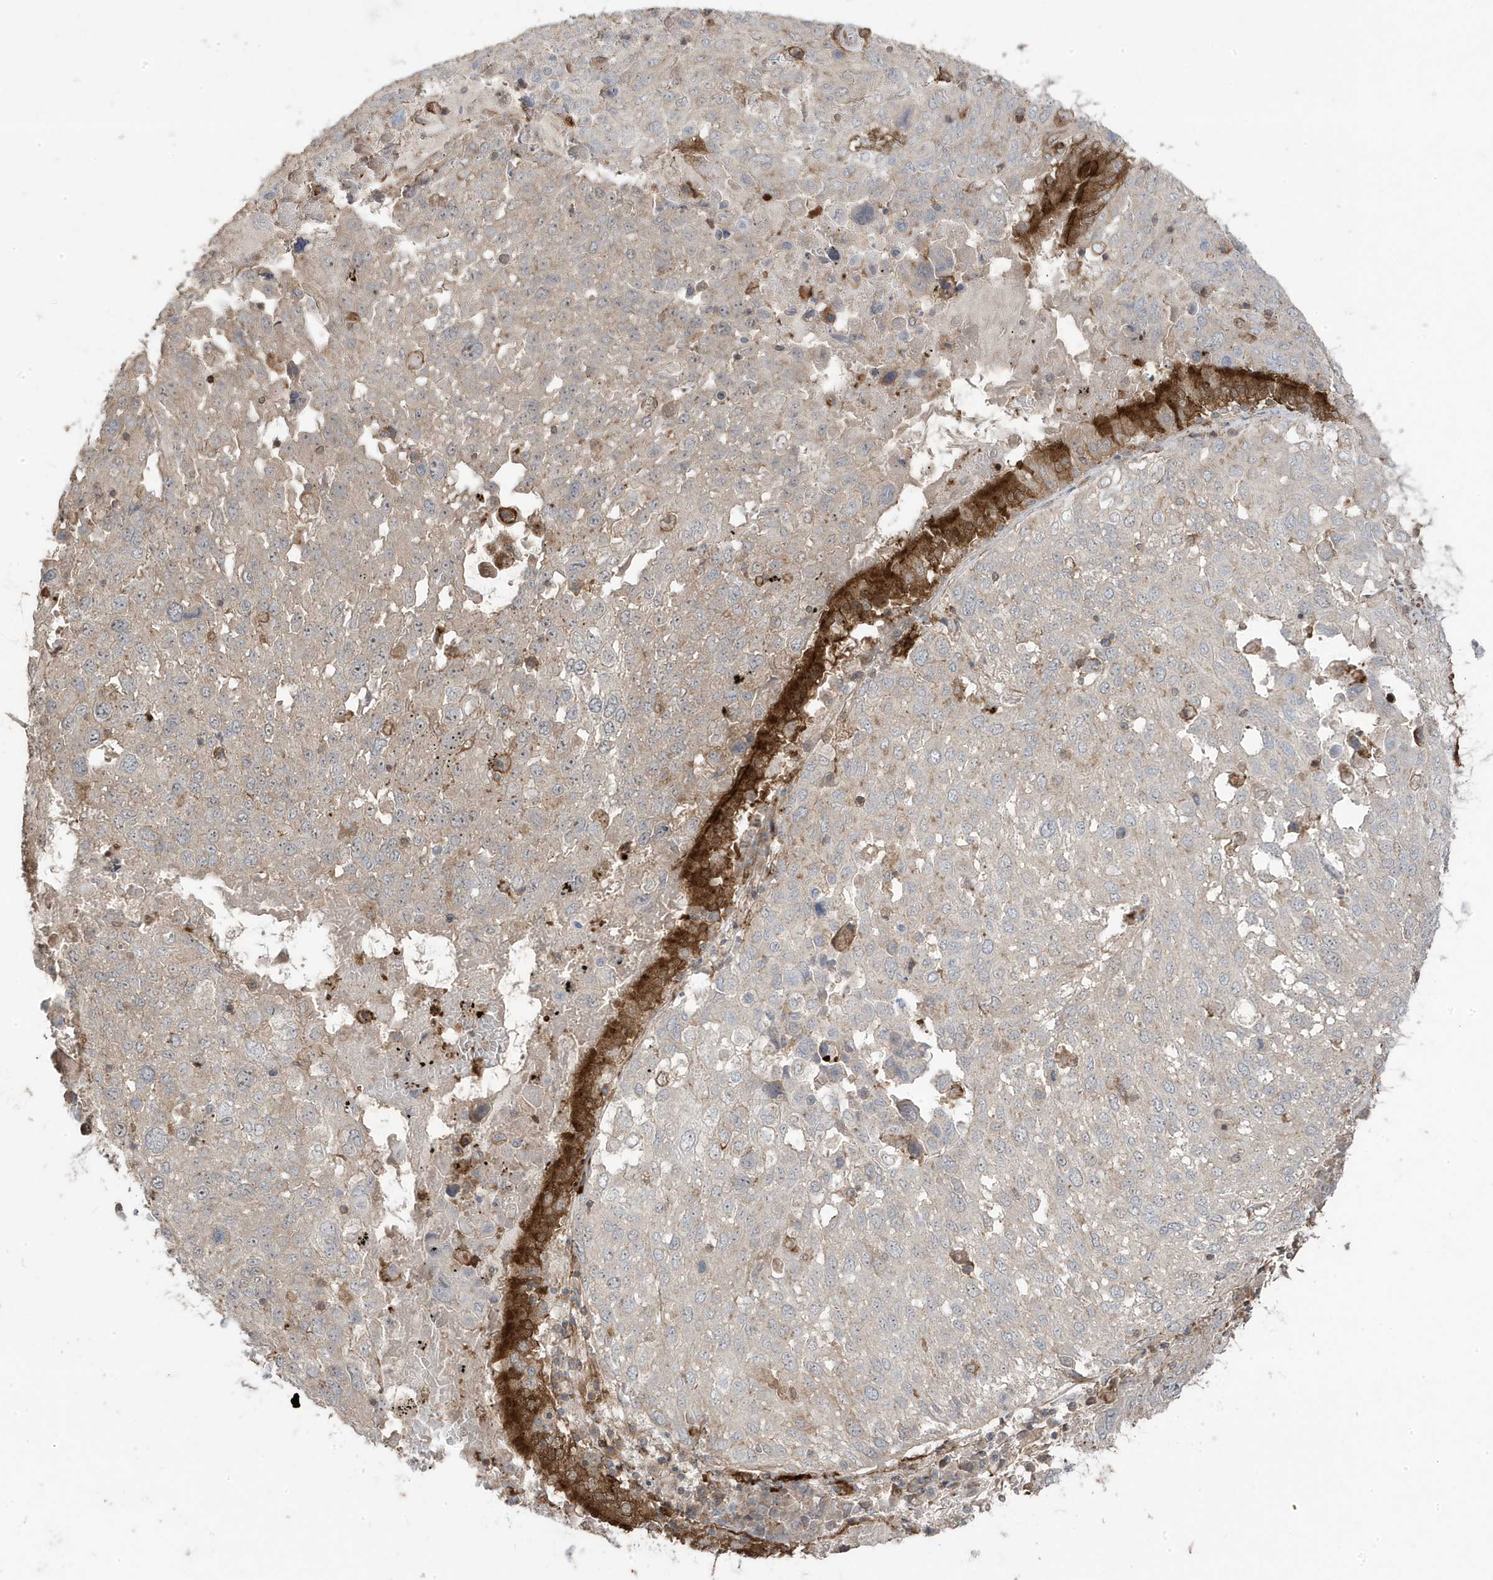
{"staining": {"intensity": "weak", "quantity": "<25%", "location": "cytoplasmic/membranous"}, "tissue": "lung cancer", "cell_type": "Tumor cells", "image_type": "cancer", "snomed": [{"axis": "morphology", "description": "Squamous cell carcinoma, NOS"}, {"axis": "topography", "description": "Lung"}], "caption": "Human squamous cell carcinoma (lung) stained for a protein using immunohistochemistry (IHC) reveals no expression in tumor cells.", "gene": "CETN3", "patient": {"sex": "male", "age": 65}}